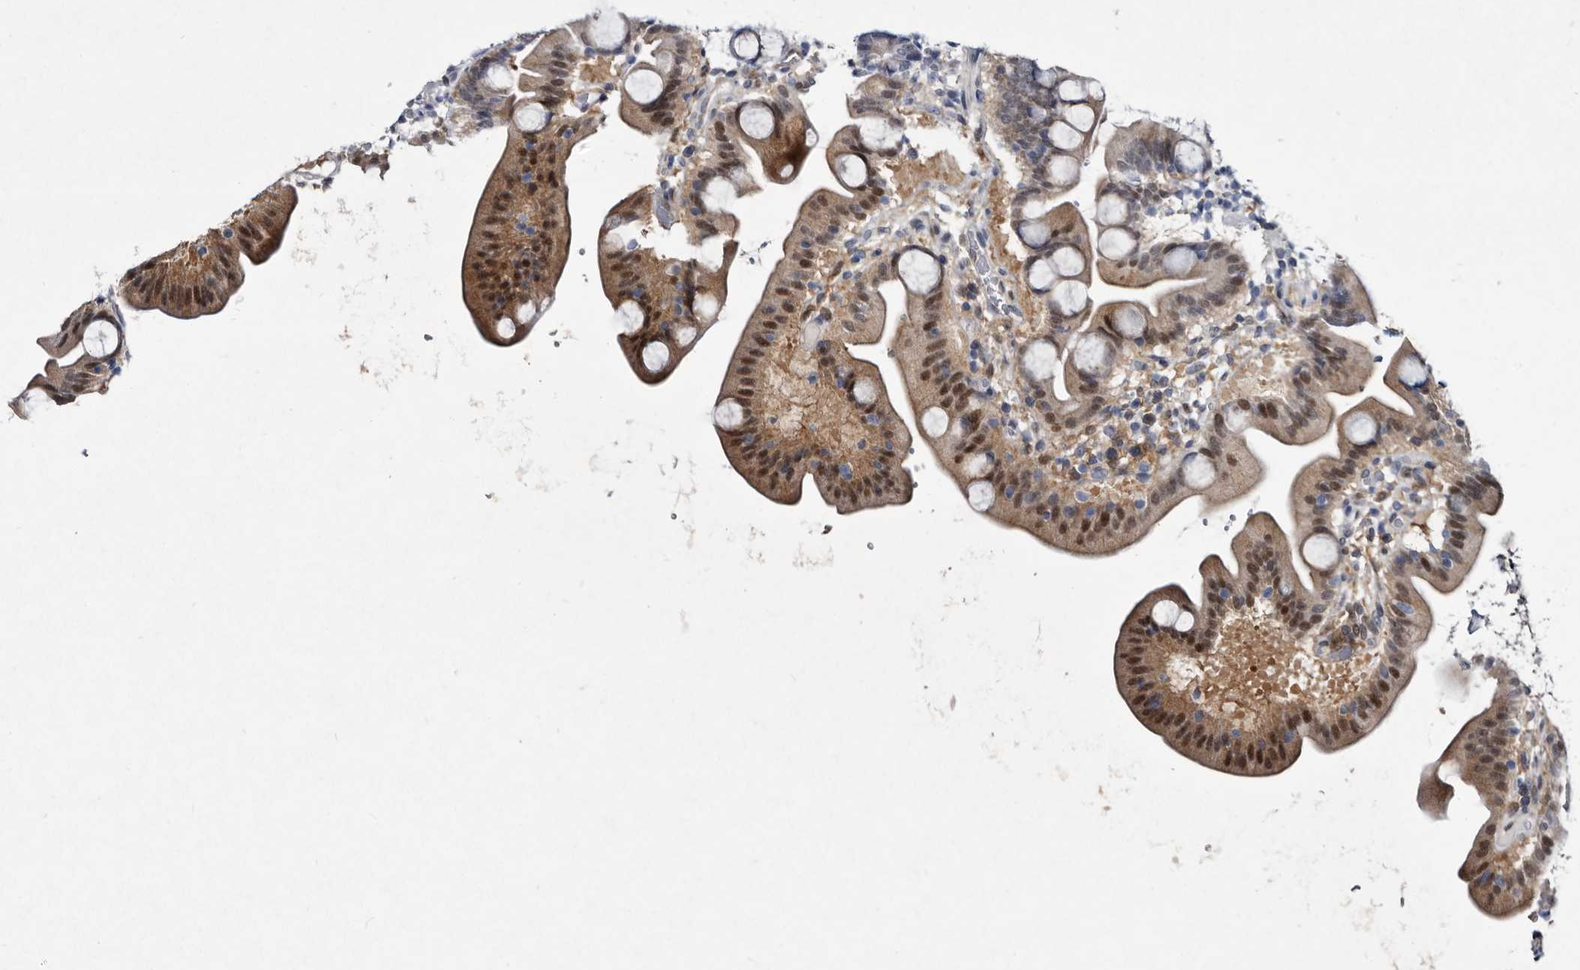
{"staining": {"intensity": "moderate", "quantity": "25%-75%", "location": "cytoplasmic/membranous,nuclear"}, "tissue": "duodenum", "cell_type": "Glandular cells", "image_type": "normal", "snomed": [{"axis": "morphology", "description": "Normal tissue, NOS"}, {"axis": "topography", "description": "Duodenum"}], "caption": "DAB (3,3'-diaminobenzidine) immunohistochemical staining of normal duodenum demonstrates moderate cytoplasmic/membranous,nuclear protein staining in about 25%-75% of glandular cells.", "gene": "SERPINB8", "patient": {"sex": "male", "age": 54}}